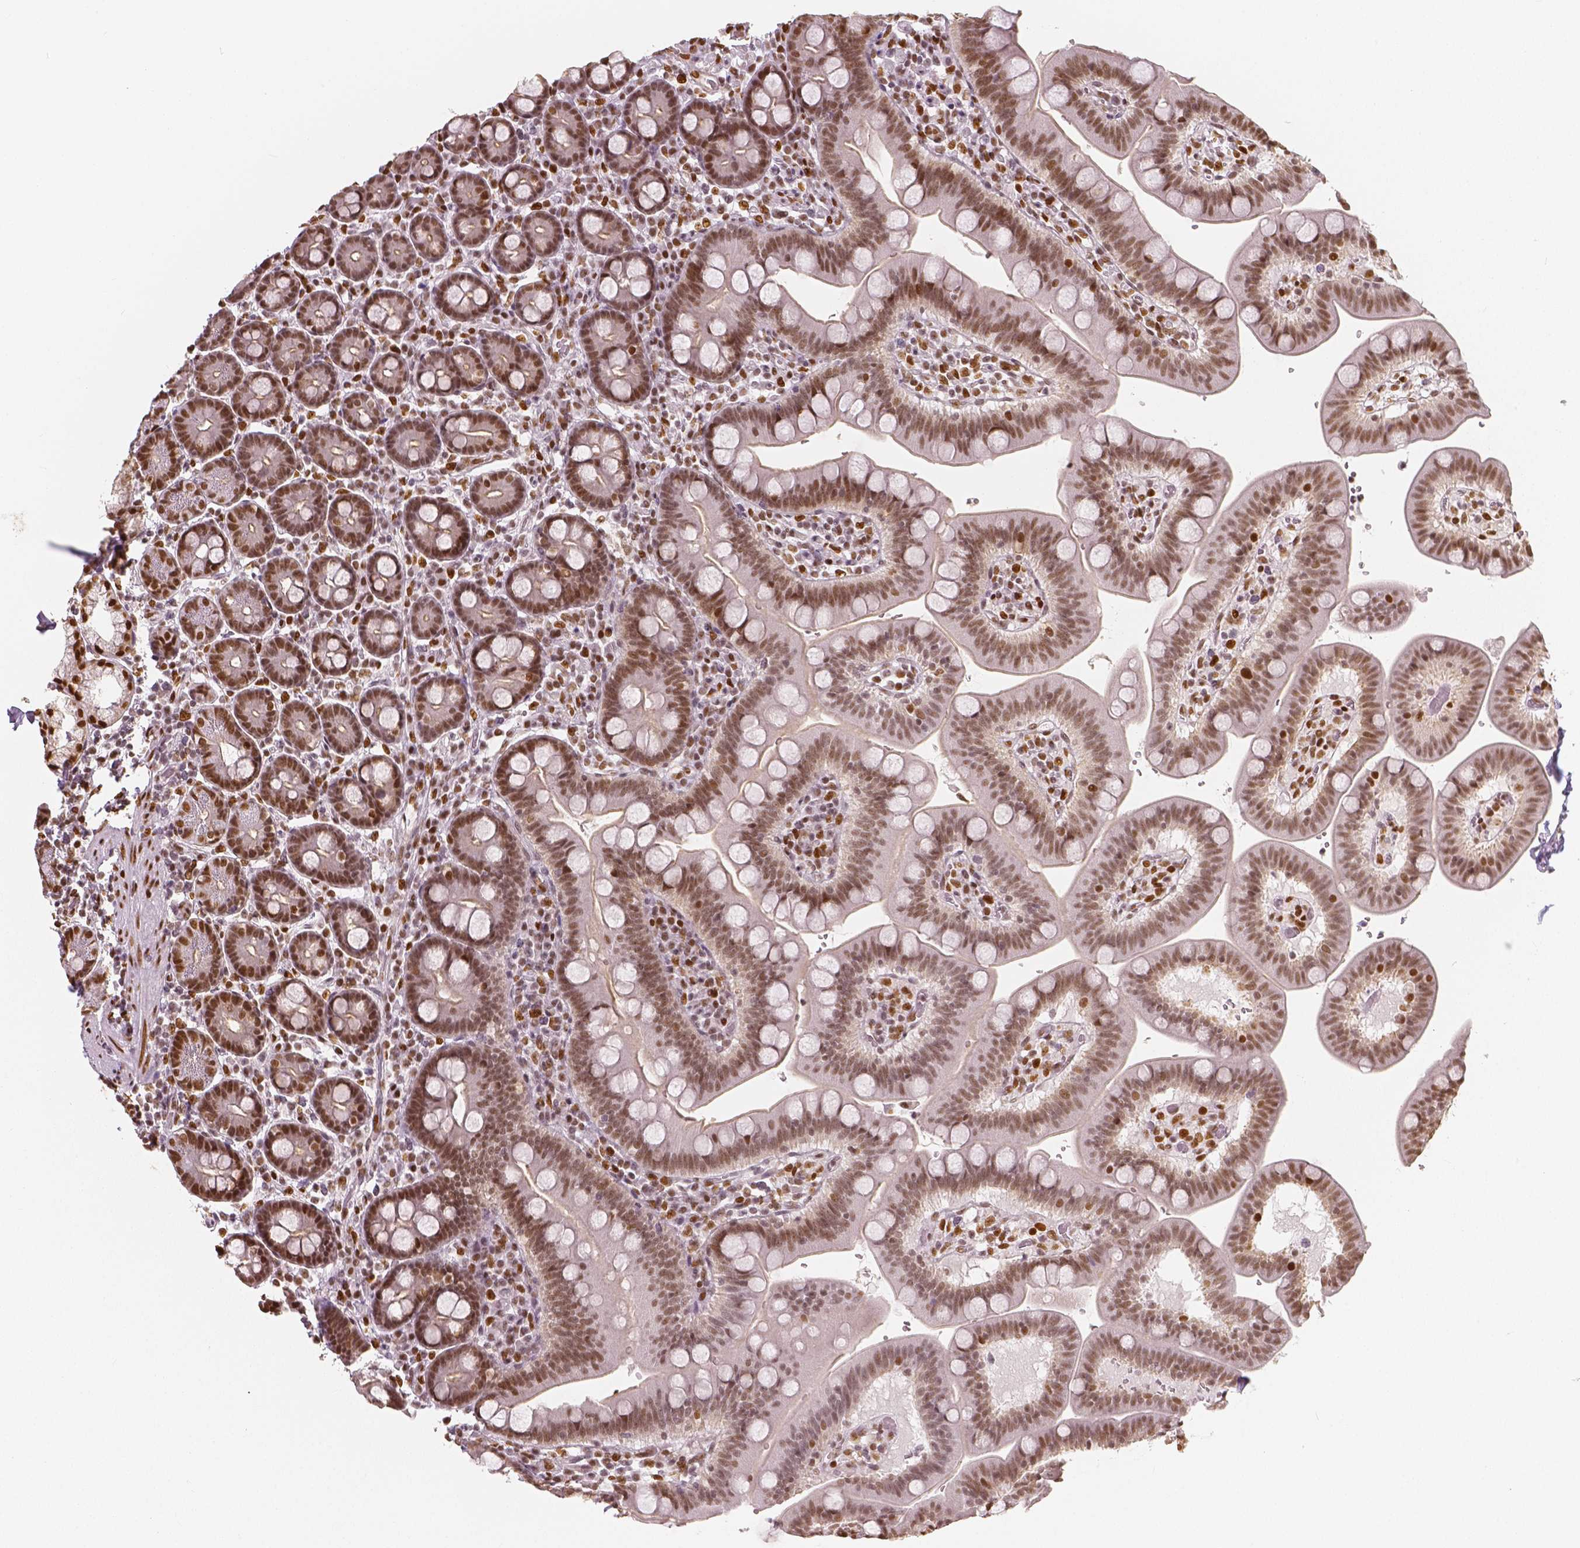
{"staining": {"intensity": "moderate", "quantity": ">75%", "location": "nuclear"}, "tissue": "duodenum", "cell_type": "Glandular cells", "image_type": "normal", "snomed": [{"axis": "morphology", "description": "Normal tissue, NOS"}, {"axis": "topography", "description": "Pancreas"}, {"axis": "topography", "description": "Duodenum"}], "caption": "Glandular cells display moderate nuclear positivity in about >75% of cells in unremarkable duodenum. (Stains: DAB (3,3'-diaminobenzidine) in brown, nuclei in blue, Microscopy: brightfield microscopy at high magnification).", "gene": "NUCKS1", "patient": {"sex": "male", "age": 59}}